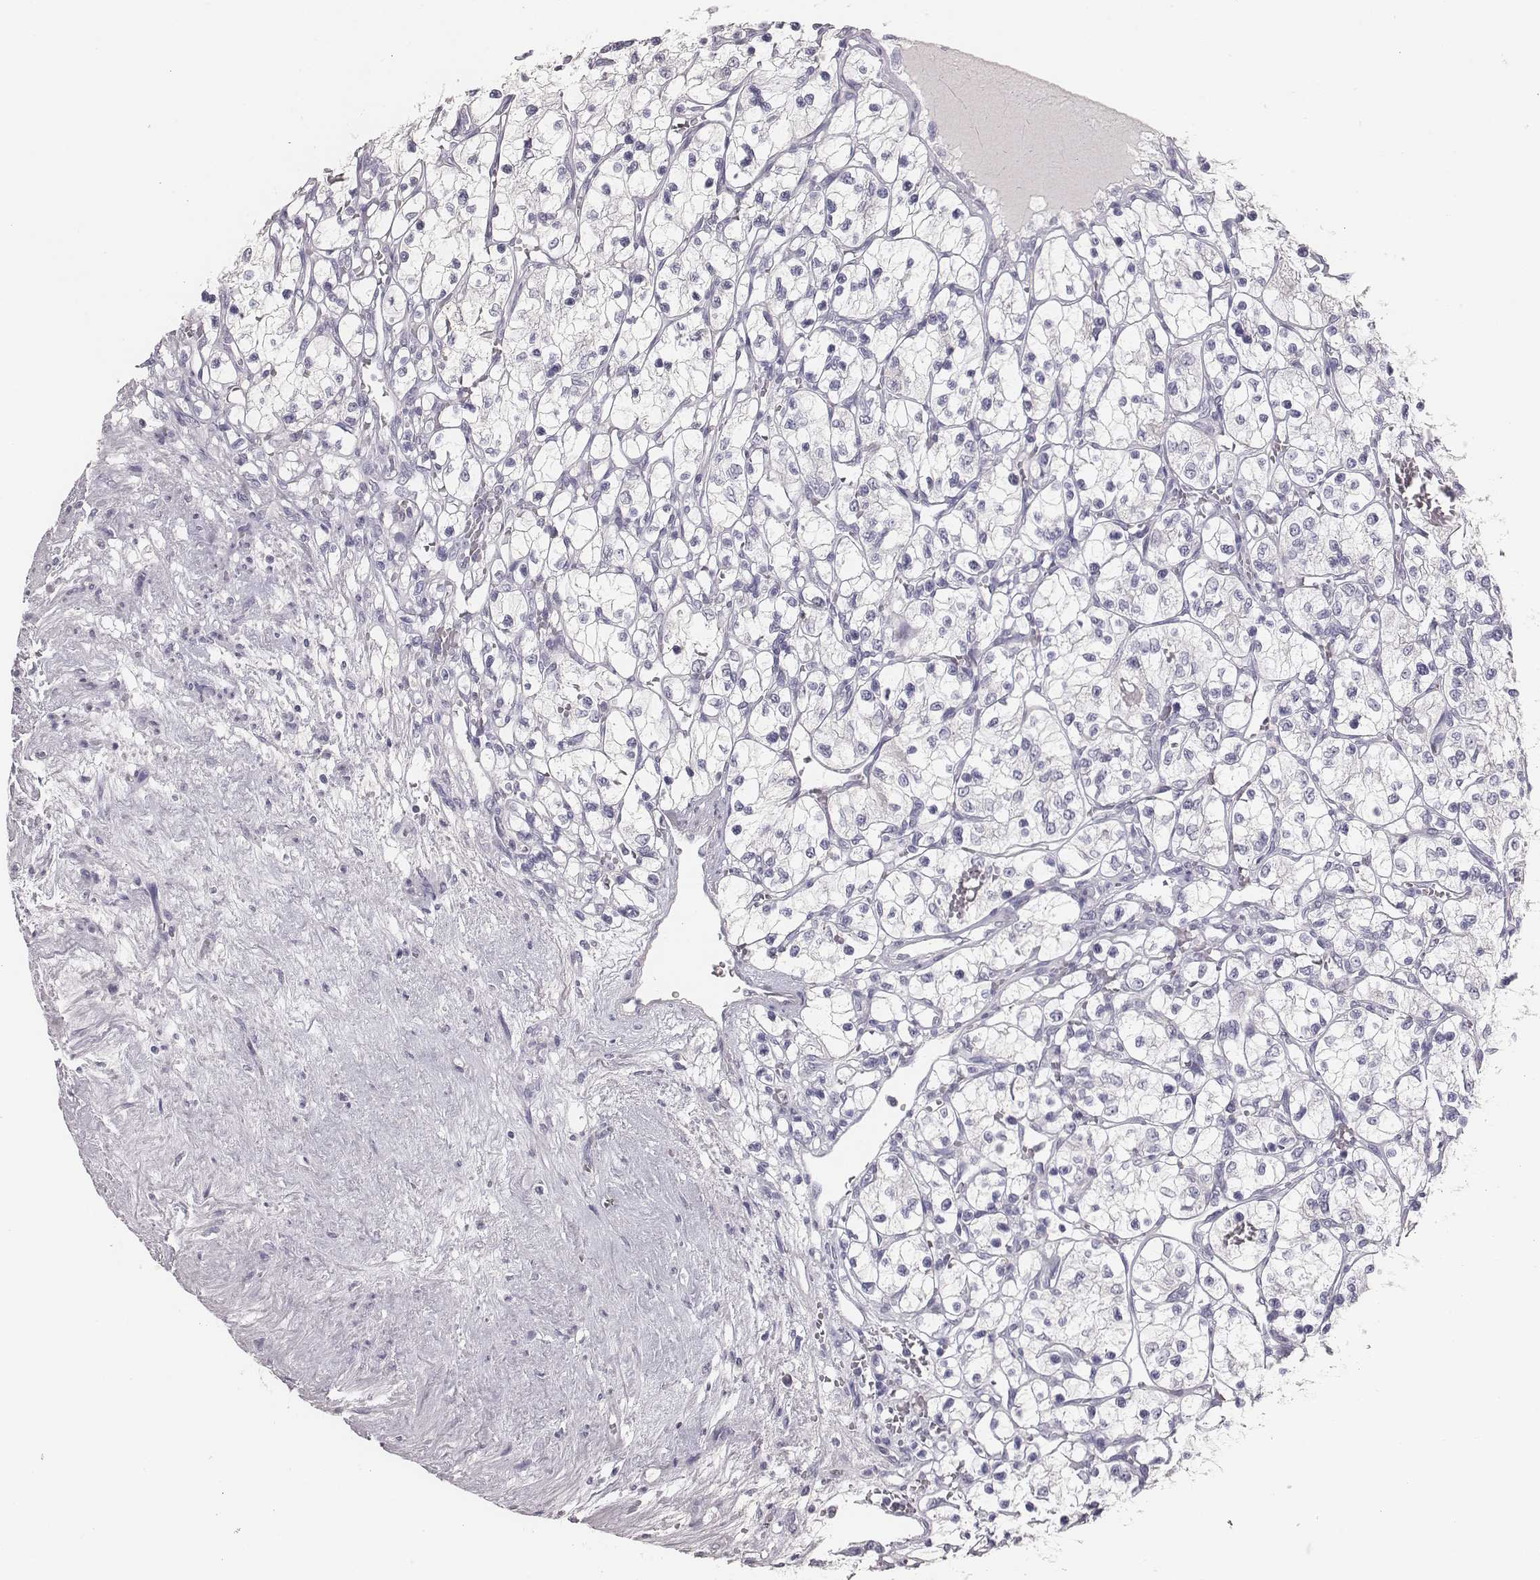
{"staining": {"intensity": "negative", "quantity": "none", "location": "none"}, "tissue": "renal cancer", "cell_type": "Tumor cells", "image_type": "cancer", "snomed": [{"axis": "morphology", "description": "Adenocarcinoma, NOS"}, {"axis": "topography", "description": "Kidney"}], "caption": "High magnification brightfield microscopy of renal adenocarcinoma stained with DAB (brown) and counterstained with hematoxylin (blue): tumor cells show no significant staining. The staining is performed using DAB brown chromogen with nuclei counter-stained in using hematoxylin.", "gene": "MYH6", "patient": {"sex": "female", "age": 69}}